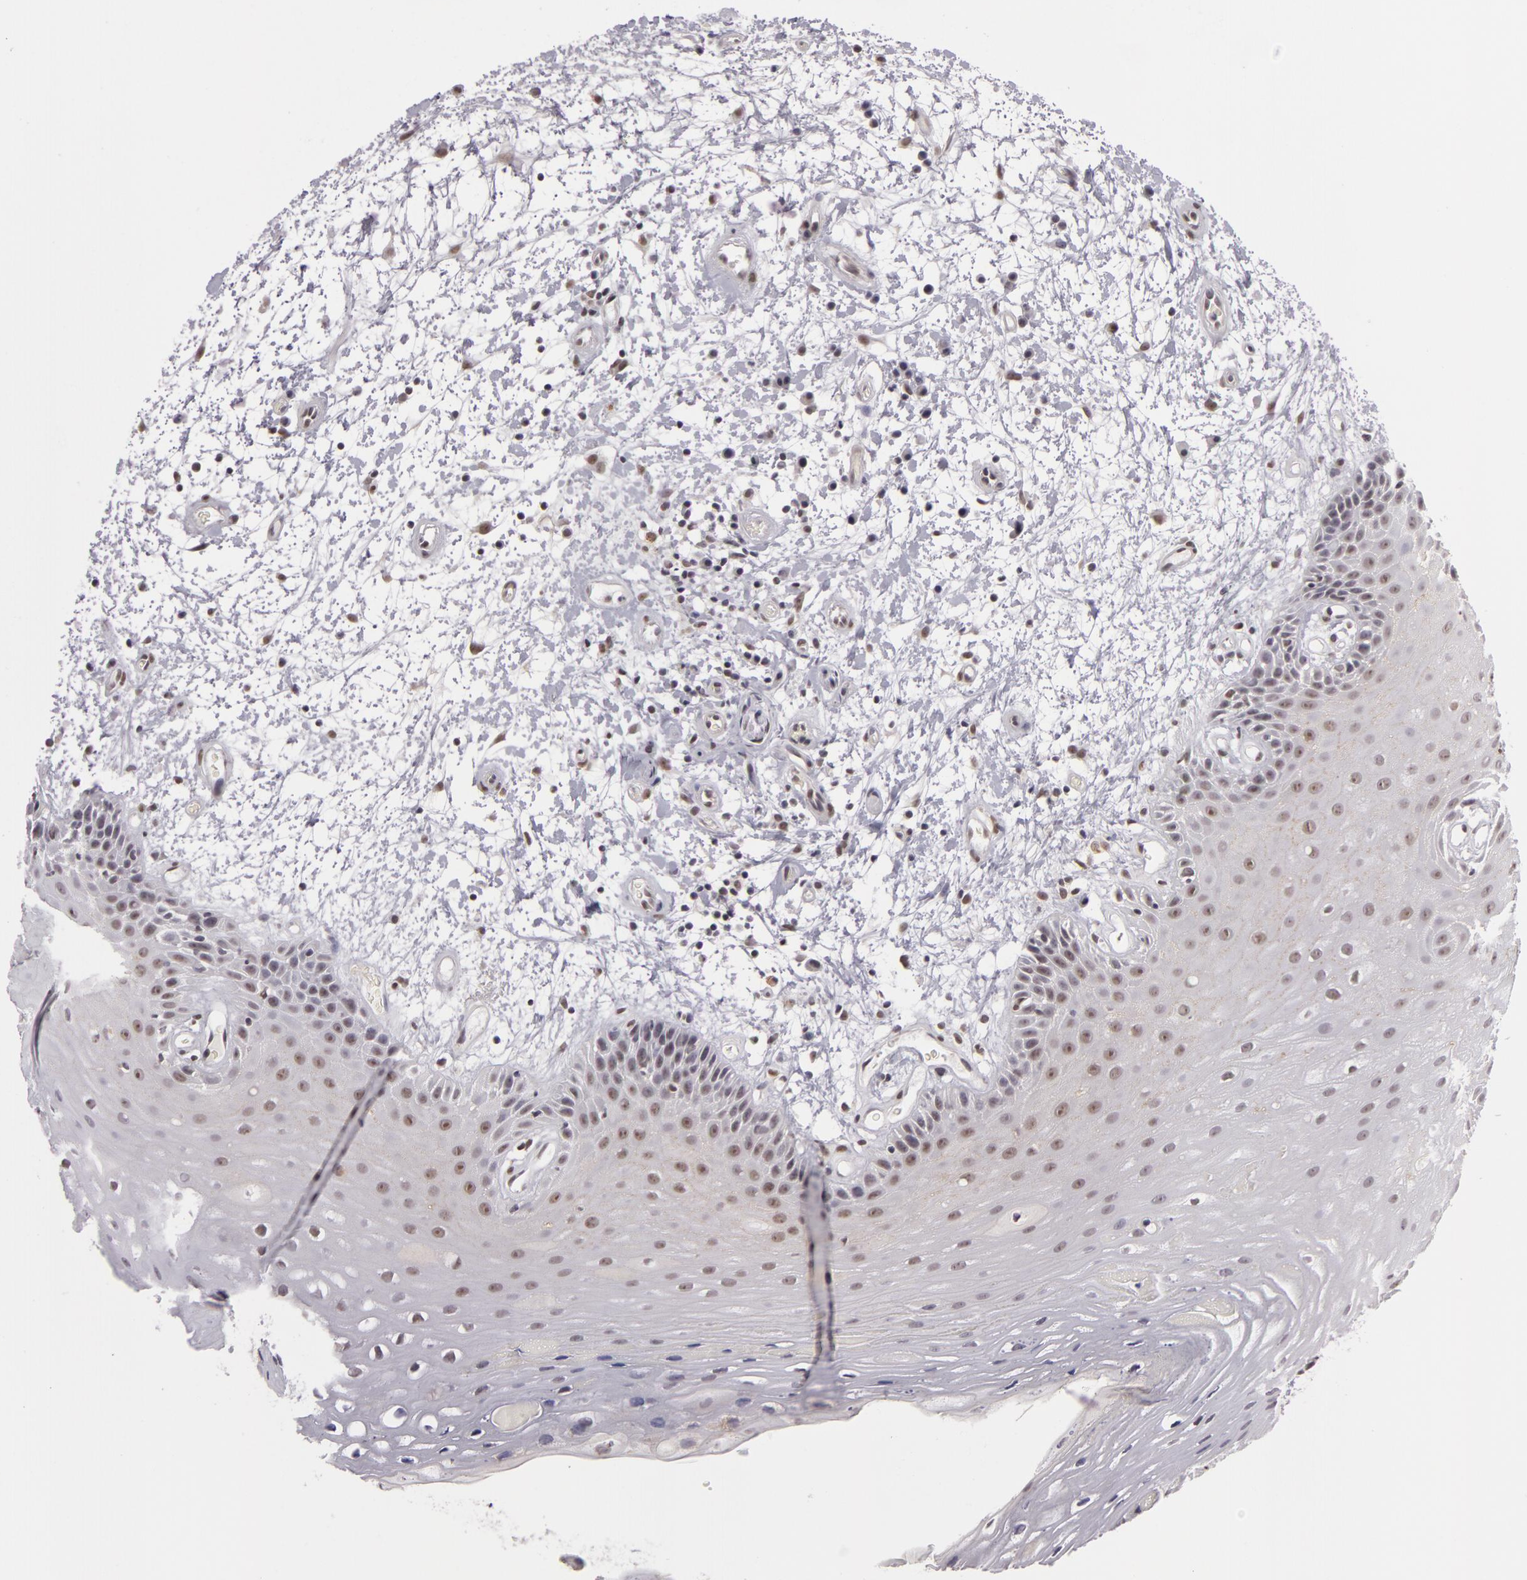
{"staining": {"intensity": "weak", "quantity": "25%-75%", "location": "nuclear"}, "tissue": "oral mucosa", "cell_type": "Squamous epithelial cells", "image_type": "normal", "snomed": [{"axis": "morphology", "description": "Normal tissue, NOS"}, {"axis": "topography", "description": "Oral tissue"}], "caption": "Immunohistochemistry (IHC) micrograph of benign human oral mucosa stained for a protein (brown), which demonstrates low levels of weak nuclear expression in approximately 25%-75% of squamous epithelial cells.", "gene": "RRP7A", "patient": {"sex": "female", "age": 79}}